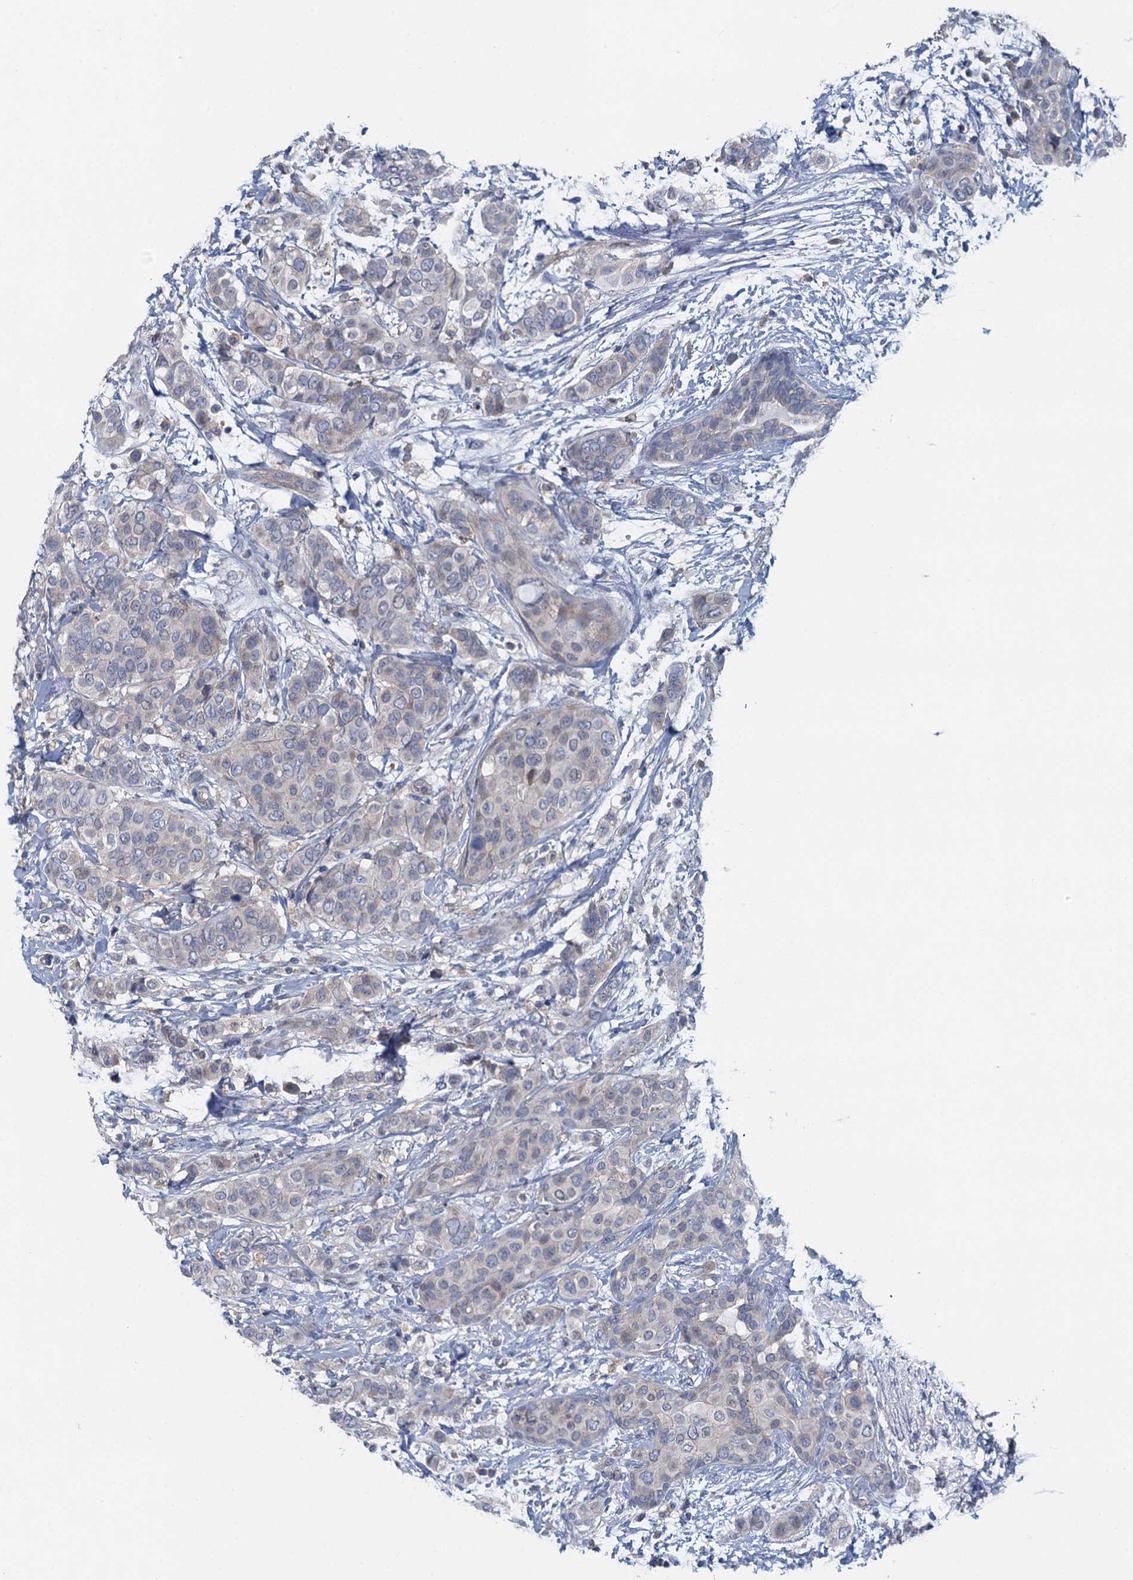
{"staining": {"intensity": "negative", "quantity": "none", "location": "none"}, "tissue": "breast cancer", "cell_type": "Tumor cells", "image_type": "cancer", "snomed": [{"axis": "morphology", "description": "Lobular carcinoma"}, {"axis": "topography", "description": "Breast"}], "caption": "Image shows no protein positivity in tumor cells of breast lobular carcinoma tissue.", "gene": "NCKAP1L", "patient": {"sex": "female", "age": 51}}